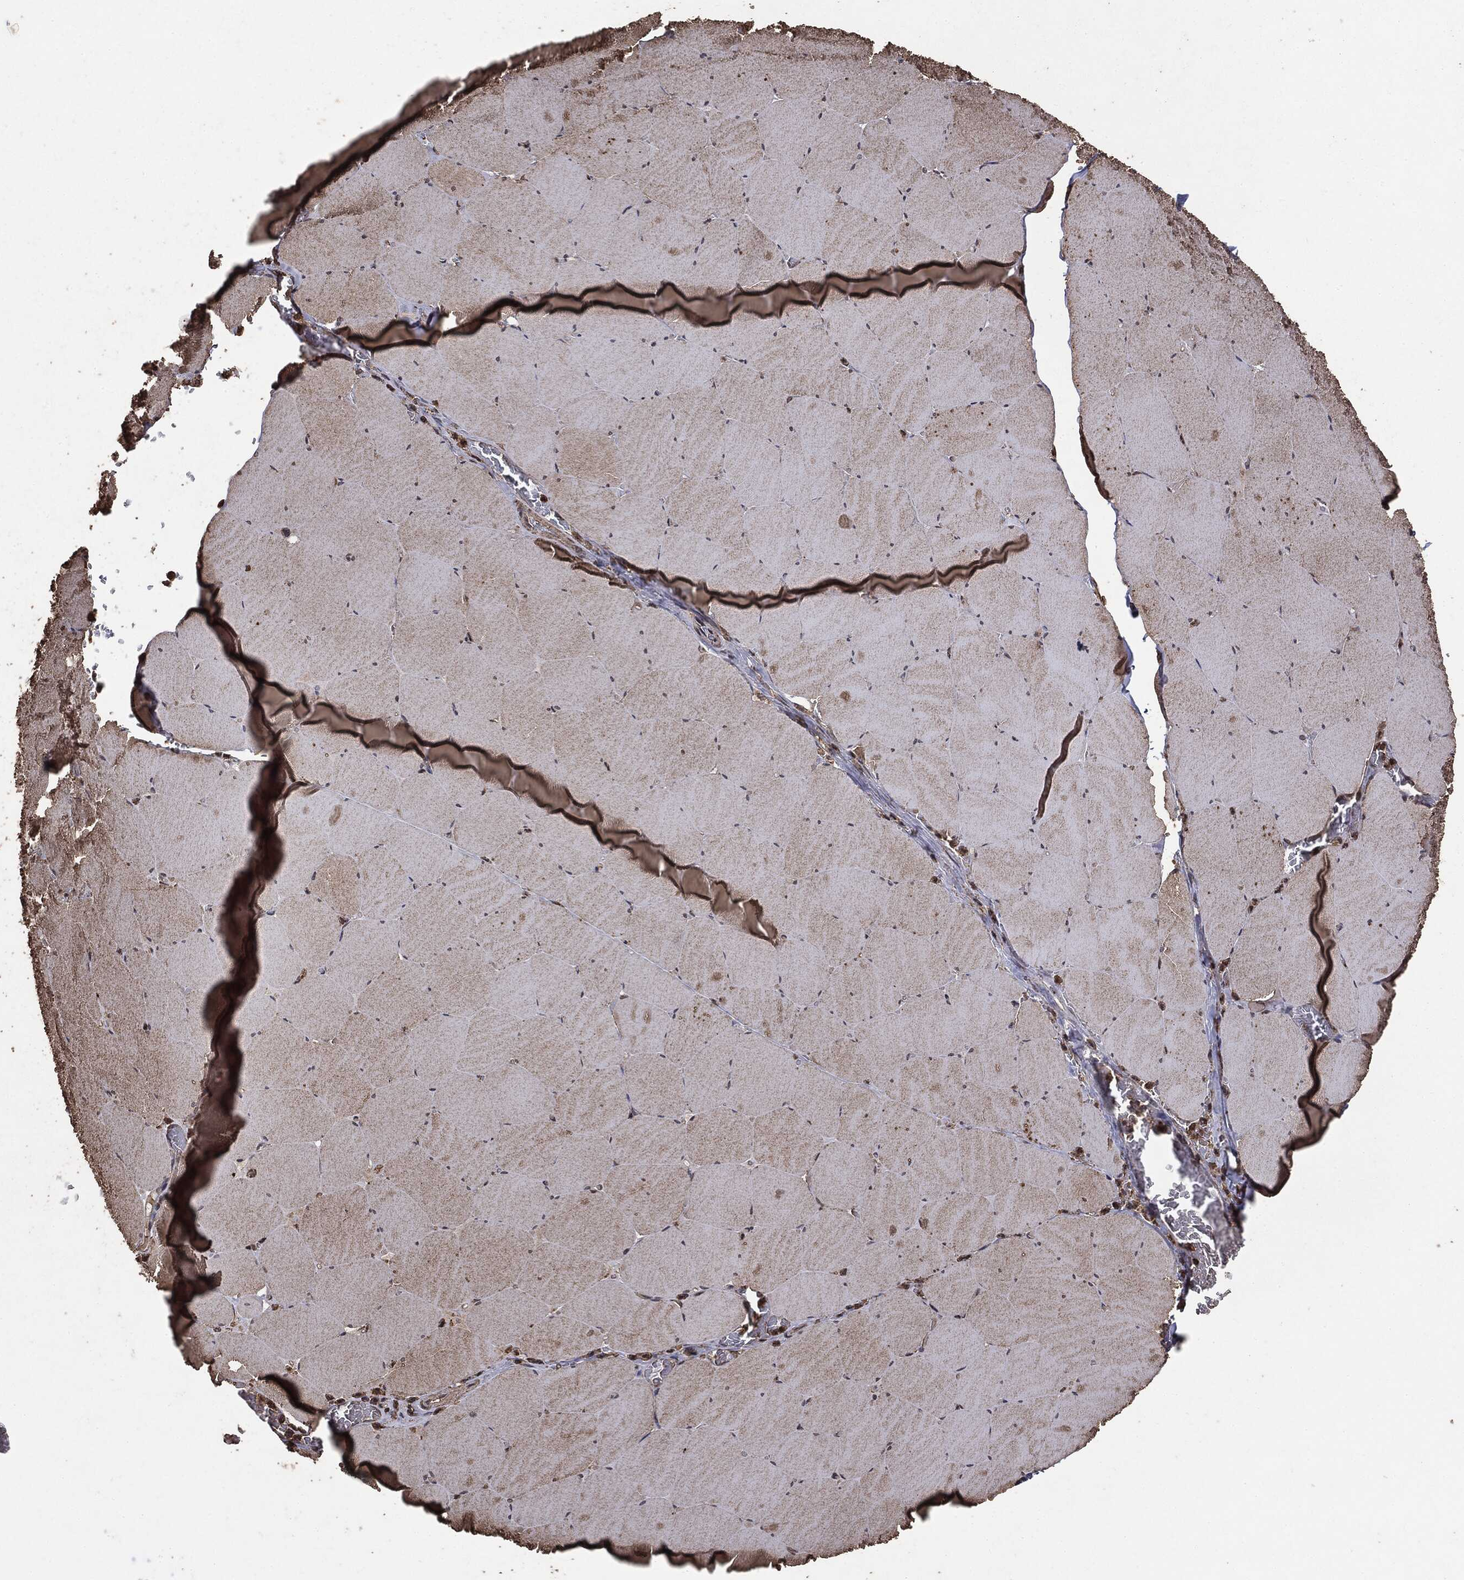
{"staining": {"intensity": "weak", "quantity": ">75%", "location": "cytoplasmic/membranous"}, "tissue": "skeletal muscle", "cell_type": "Myocytes", "image_type": "normal", "snomed": [{"axis": "morphology", "description": "Normal tissue, NOS"}, {"axis": "morphology", "description": "Malignant melanoma, Metastatic site"}, {"axis": "topography", "description": "Skeletal muscle"}], "caption": "Skeletal muscle stained with DAB immunohistochemistry displays low levels of weak cytoplasmic/membranous positivity in about >75% of myocytes.", "gene": "MTOR", "patient": {"sex": "male", "age": 50}}